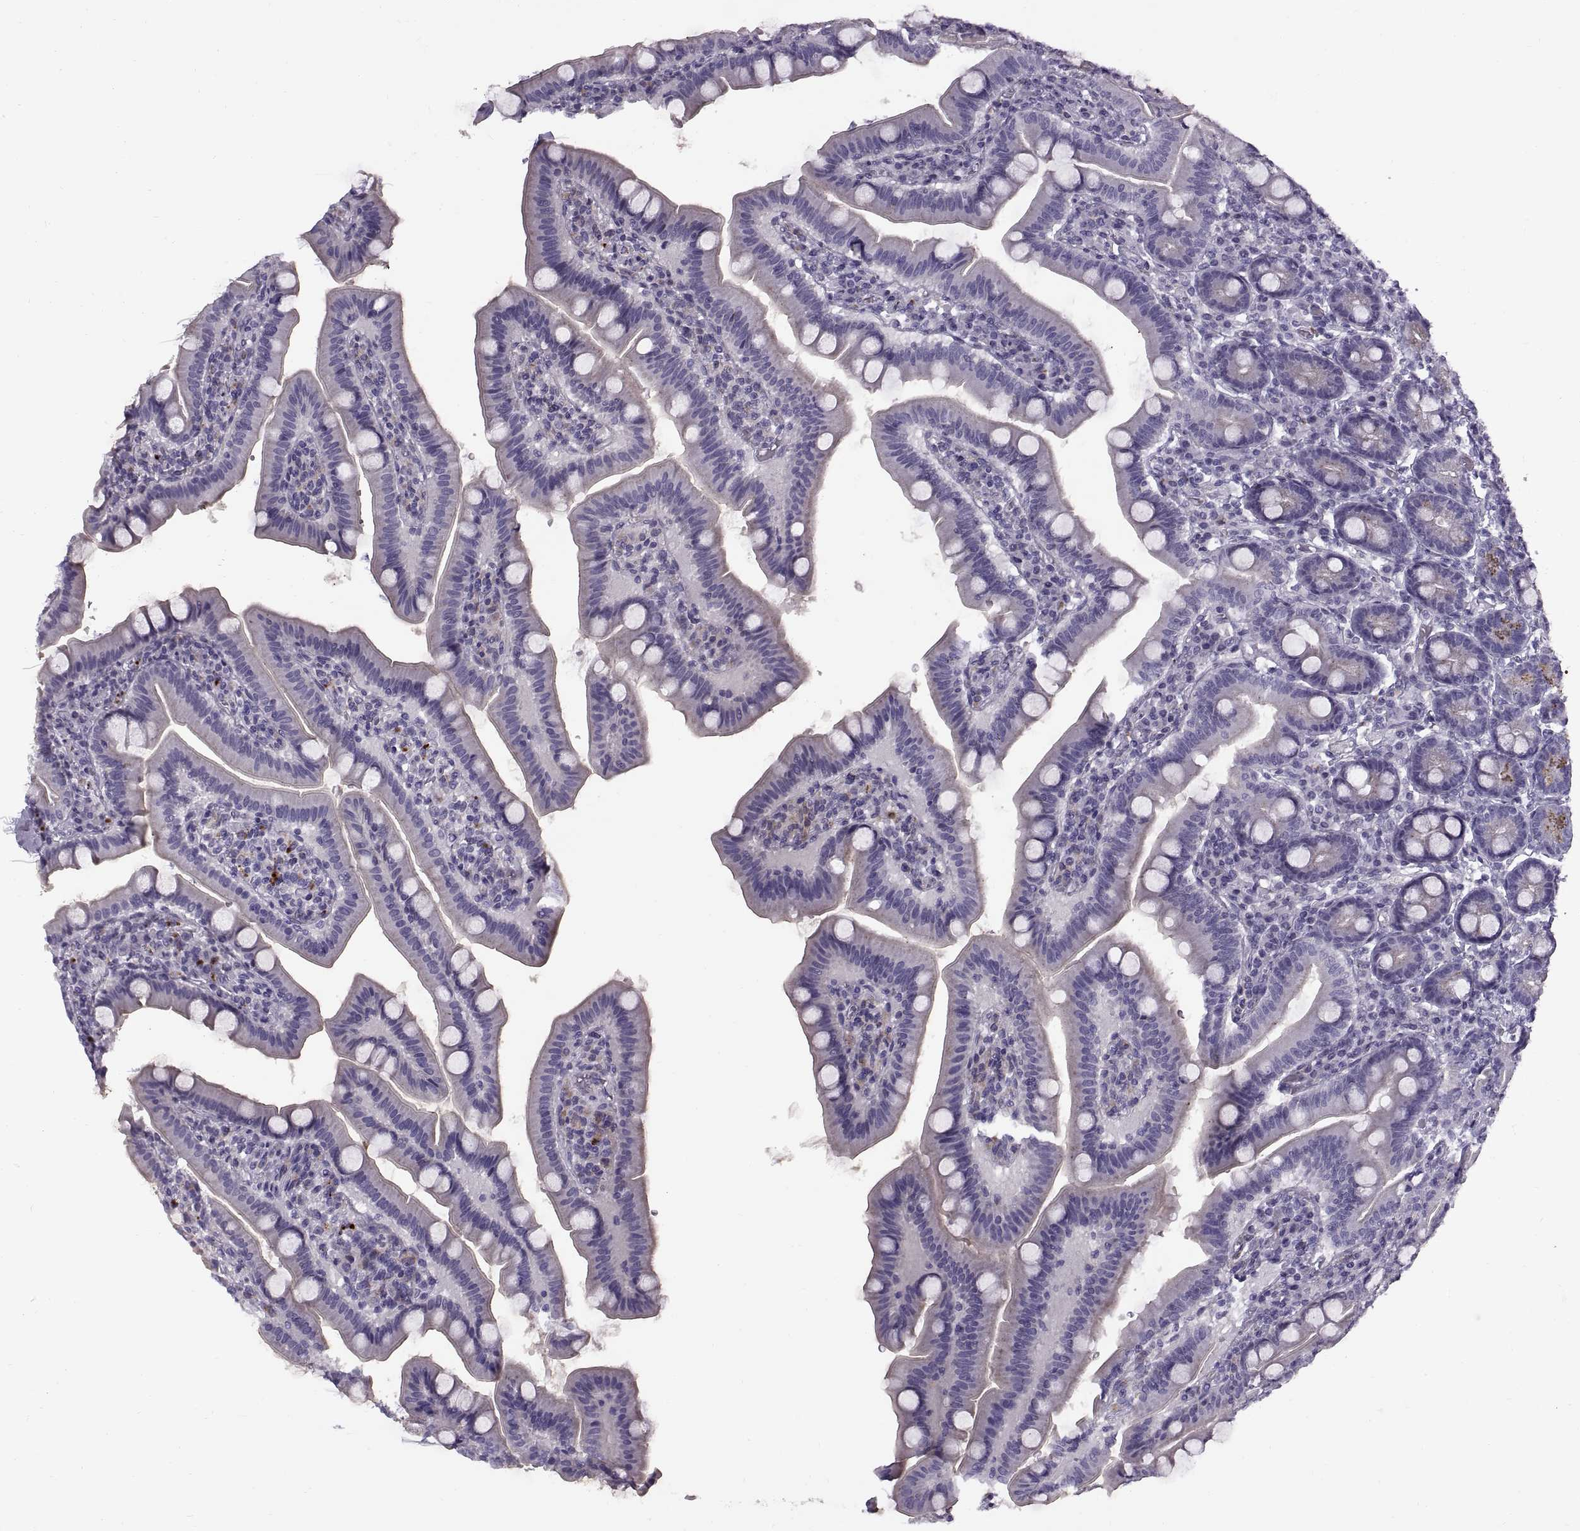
{"staining": {"intensity": "moderate", "quantity": "<25%", "location": "cytoplasmic/membranous"}, "tissue": "small intestine", "cell_type": "Glandular cells", "image_type": "normal", "snomed": [{"axis": "morphology", "description": "Normal tissue, NOS"}, {"axis": "topography", "description": "Small intestine"}], "caption": "Immunohistochemistry histopathology image of unremarkable small intestine: human small intestine stained using immunohistochemistry (IHC) demonstrates low levels of moderate protein expression localized specifically in the cytoplasmic/membranous of glandular cells, appearing as a cytoplasmic/membranous brown color.", "gene": "CALCR", "patient": {"sex": "male", "age": 66}}